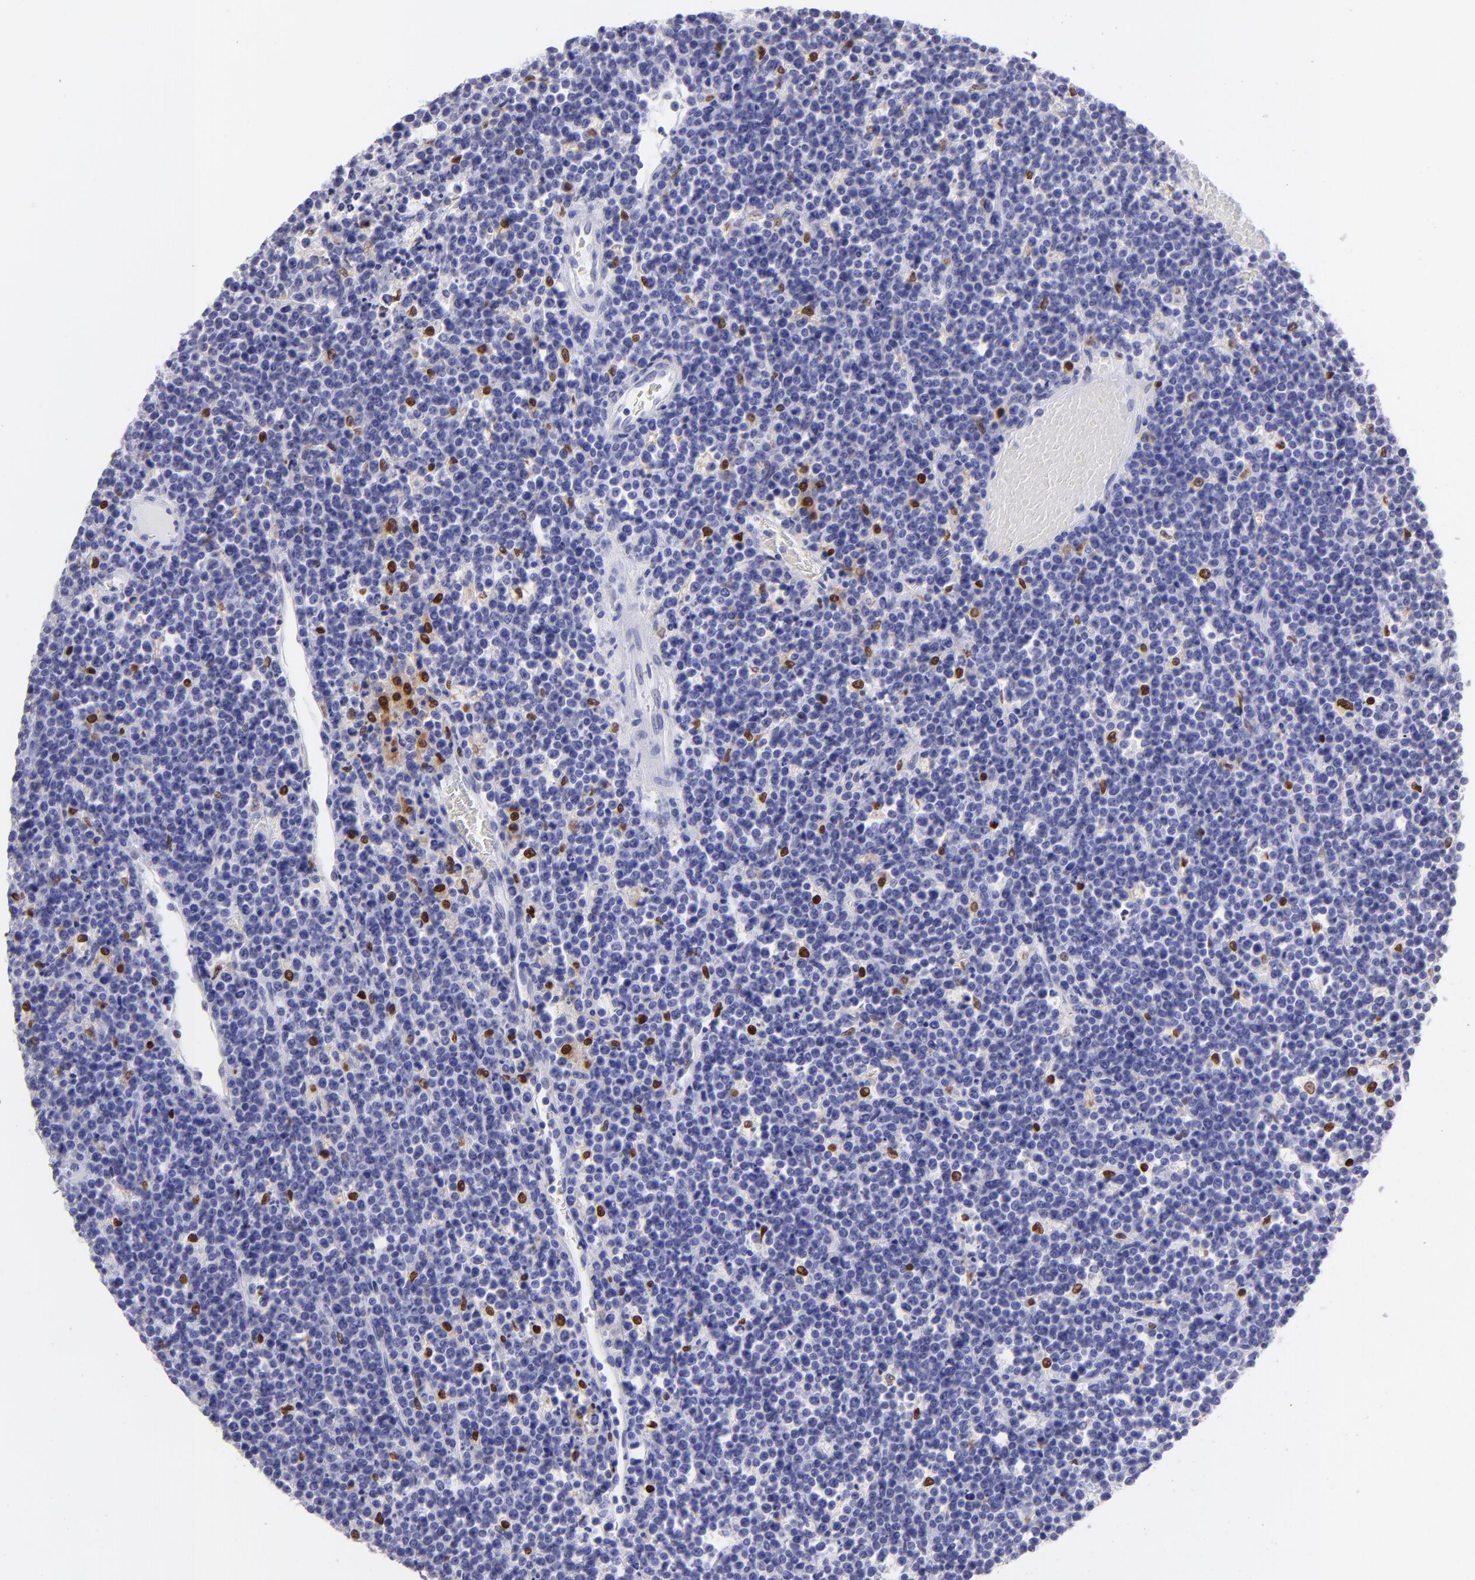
{"staining": {"intensity": "negative", "quantity": "none", "location": "none"}, "tissue": "lymphoma", "cell_type": "Tumor cells", "image_type": "cancer", "snomed": [{"axis": "morphology", "description": "Malignant lymphoma, non-Hodgkin's type, High grade"}, {"axis": "topography", "description": "Ovary"}], "caption": "Micrograph shows no significant protein expression in tumor cells of high-grade malignant lymphoma, non-Hodgkin's type. The staining was performed using DAB to visualize the protein expression in brown, while the nuclei were stained in blue with hematoxylin (Magnification: 20x).", "gene": "MITF", "patient": {"sex": "female", "age": 56}}